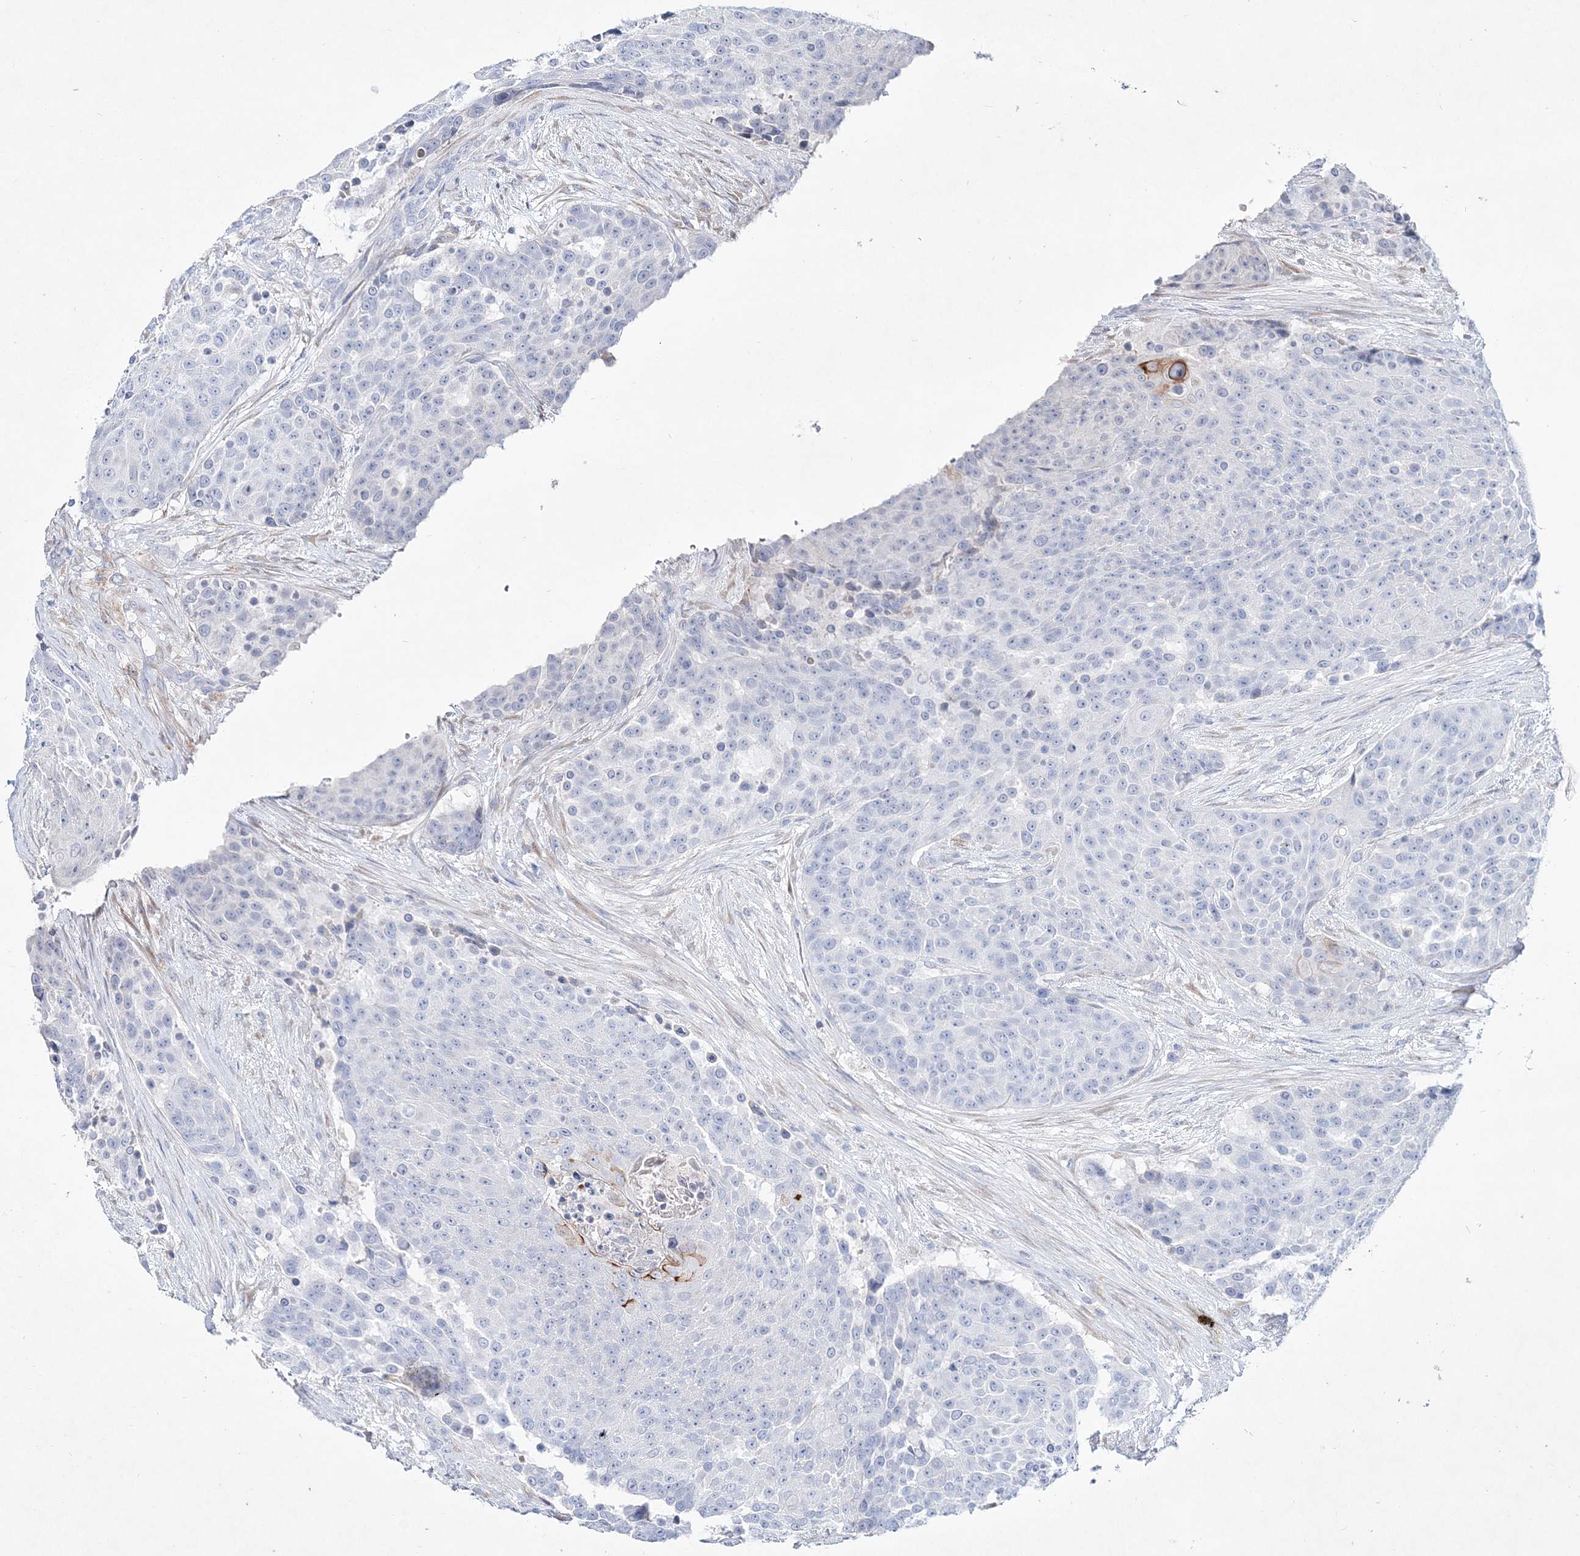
{"staining": {"intensity": "strong", "quantity": "<25%", "location": "cytoplasmic/membranous"}, "tissue": "urothelial cancer", "cell_type": "Tumor cells", "image_type": "cancer", "snomed": [{"axis": "morphology", "description": "Urothelial carcinoma, High grade"}, {"axis": "topography", "description": "Urinary bladder"}], "caption": "Immunohistochemical staining of human high-grade urothelial carcinoma exhibits medium levels of strong cytoplasmic/membranous staining in about <25% of tumor cells.", "gene": "SPINK7", "patient": {"sex": "female", "age": 63}}